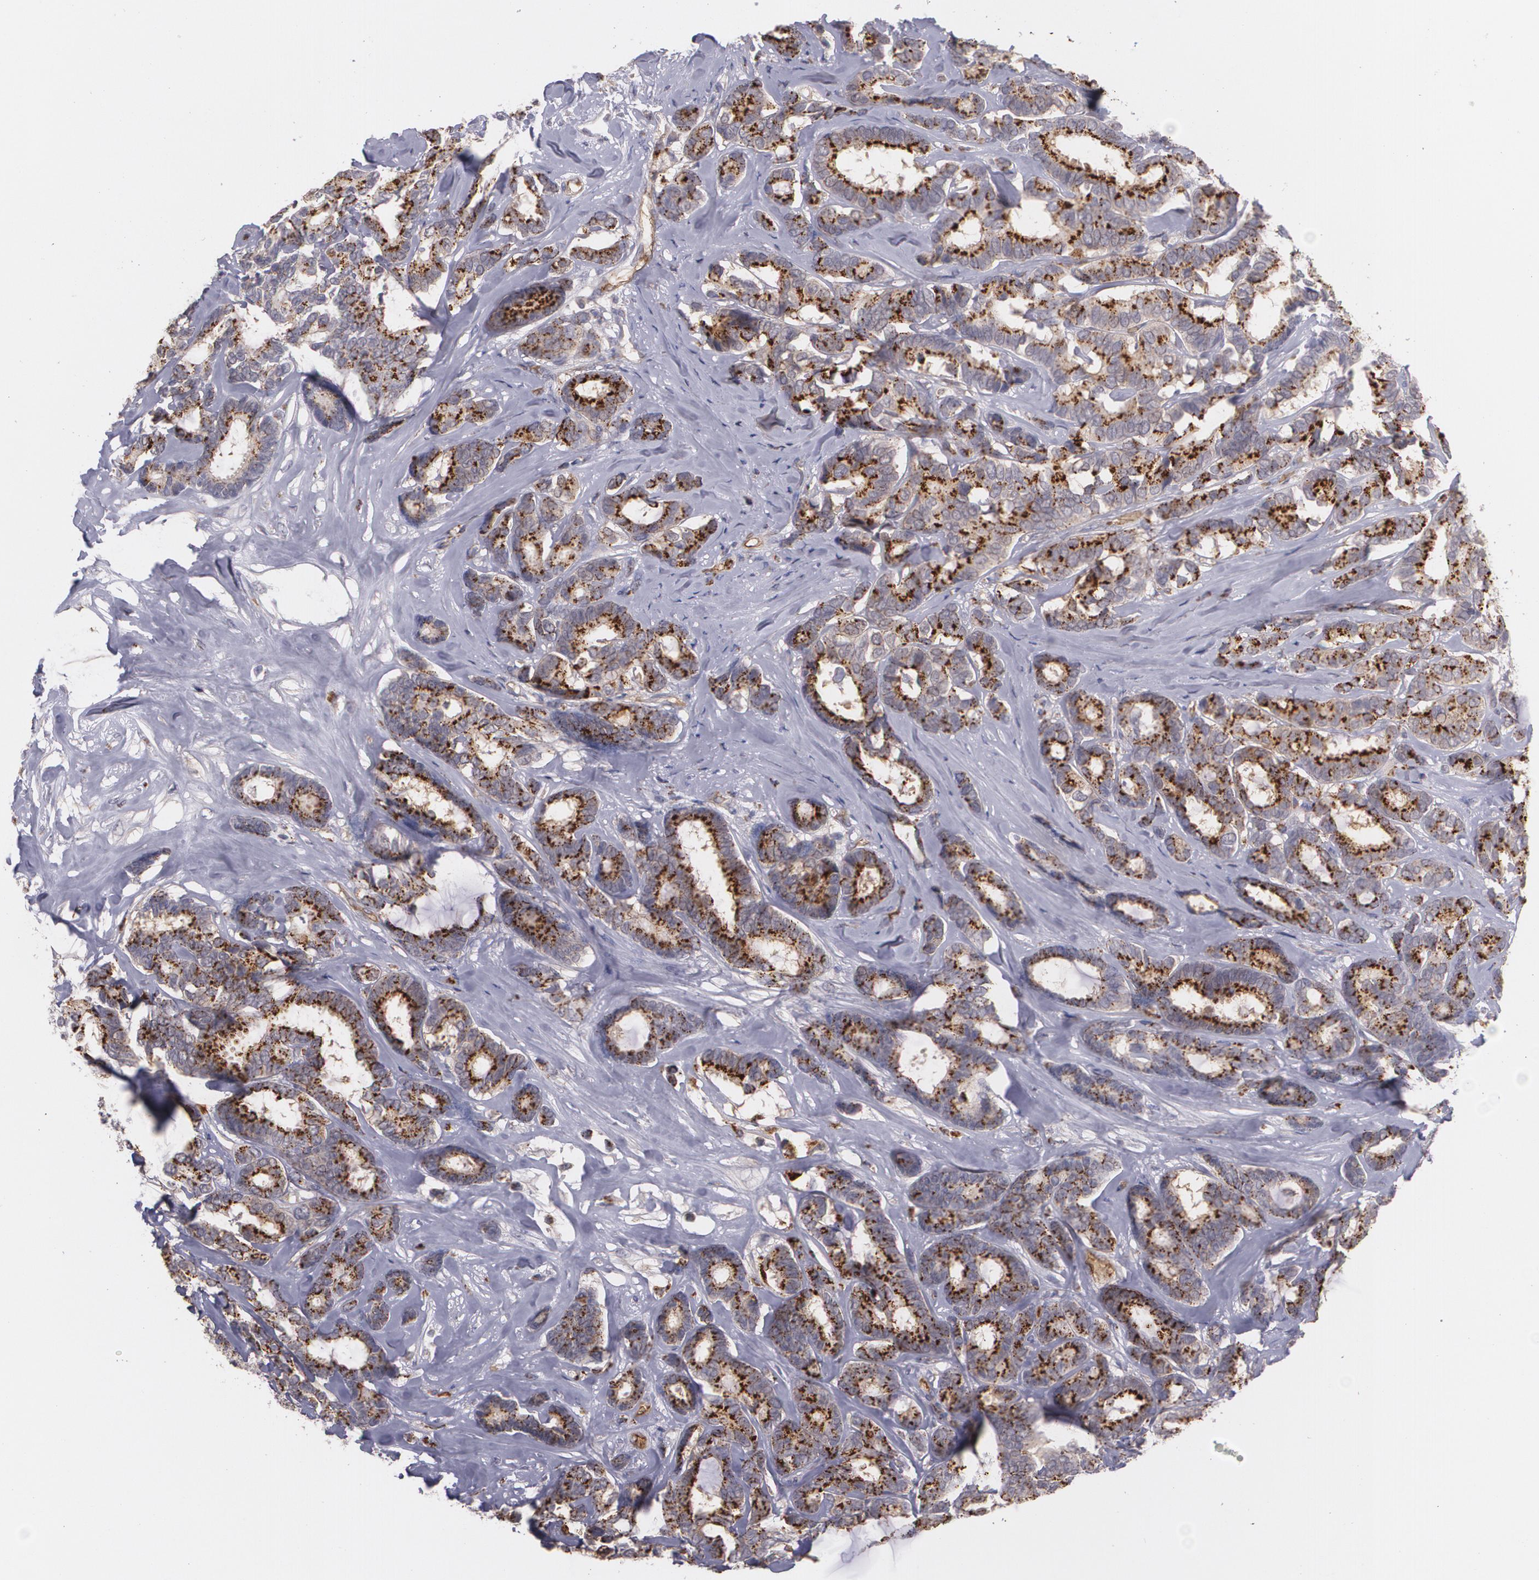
{"staining": {"intensity": "moderate", "quantity": ">75%", "location": "cytoplasmic/membranous"}, "tissue": "breast cancer", "cell_type": "Tumor cells", "image_type": "cancer", "snomed": [{"axis": "morphology", "description": "Duct carcinoma"}, {"axis": "topography", "description": "Breast"}], "caption": "A micrograph of human breast cancer stained for a protein exhibits moderate cytoplasmic/membranous brown staining in tumor cells.", "gene": "ACE", "patient": {"sex": "female", "age": 87}}